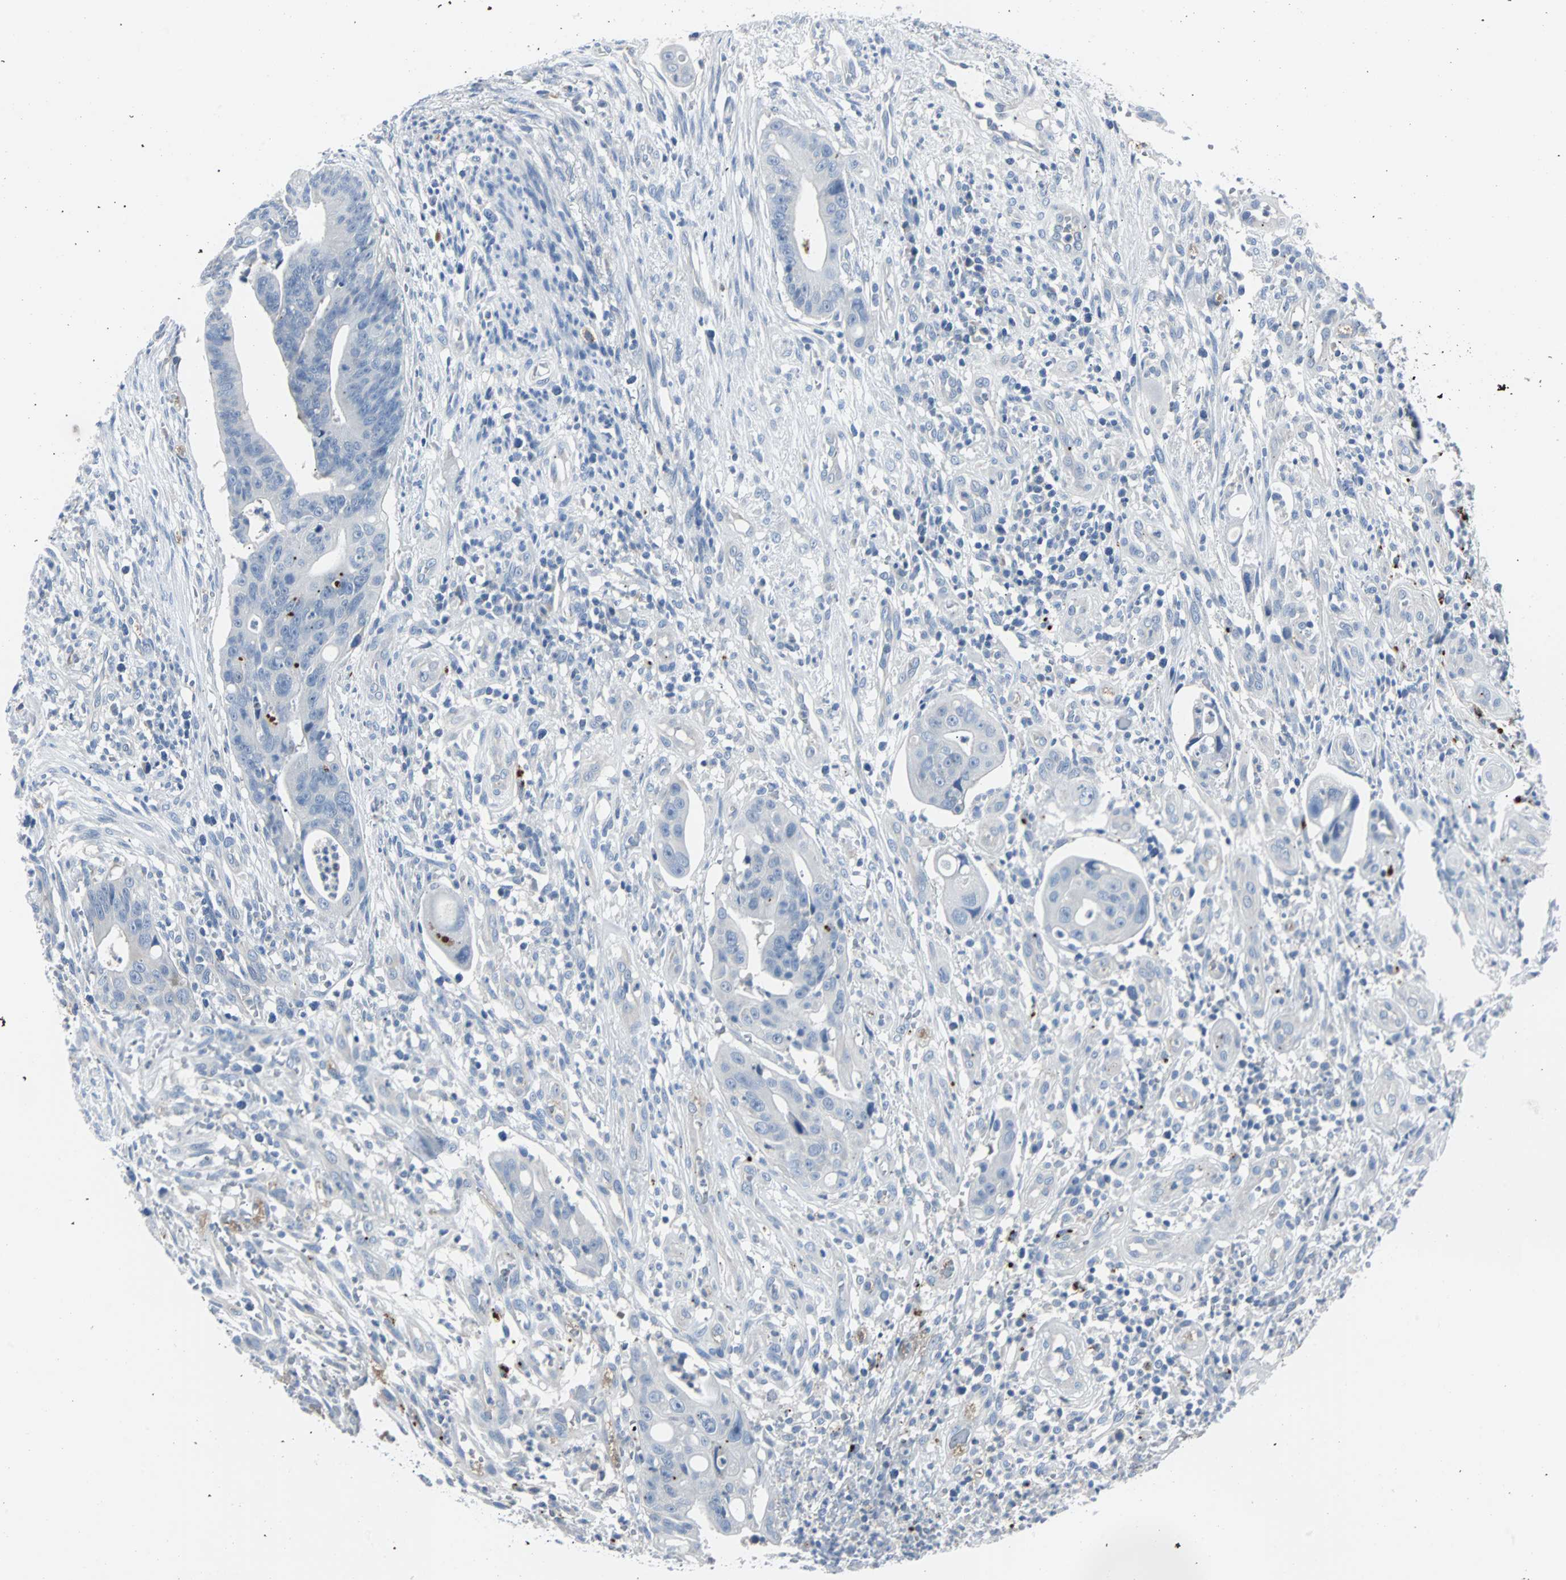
{"staining": {"intensity": "negative", "quantity": "none", "location": "none"}, "tissue": "colorectal cancer", "cell_type": "Tumor cells", "image_type": "cancer", "snomed": [{"axis": "morphology", "description": "Adenocarcinoma, NOS"}, {"axis": "topography", "description": "Colon"}], "caption": "Image shows no significant protein expression in tumor cells of adenocarcinoma (colorectal). (Brightfield microscopy of DAB IHC at high magnification).", "gene": "RASA1", "patient": {"sex": "female", "age": 57}}